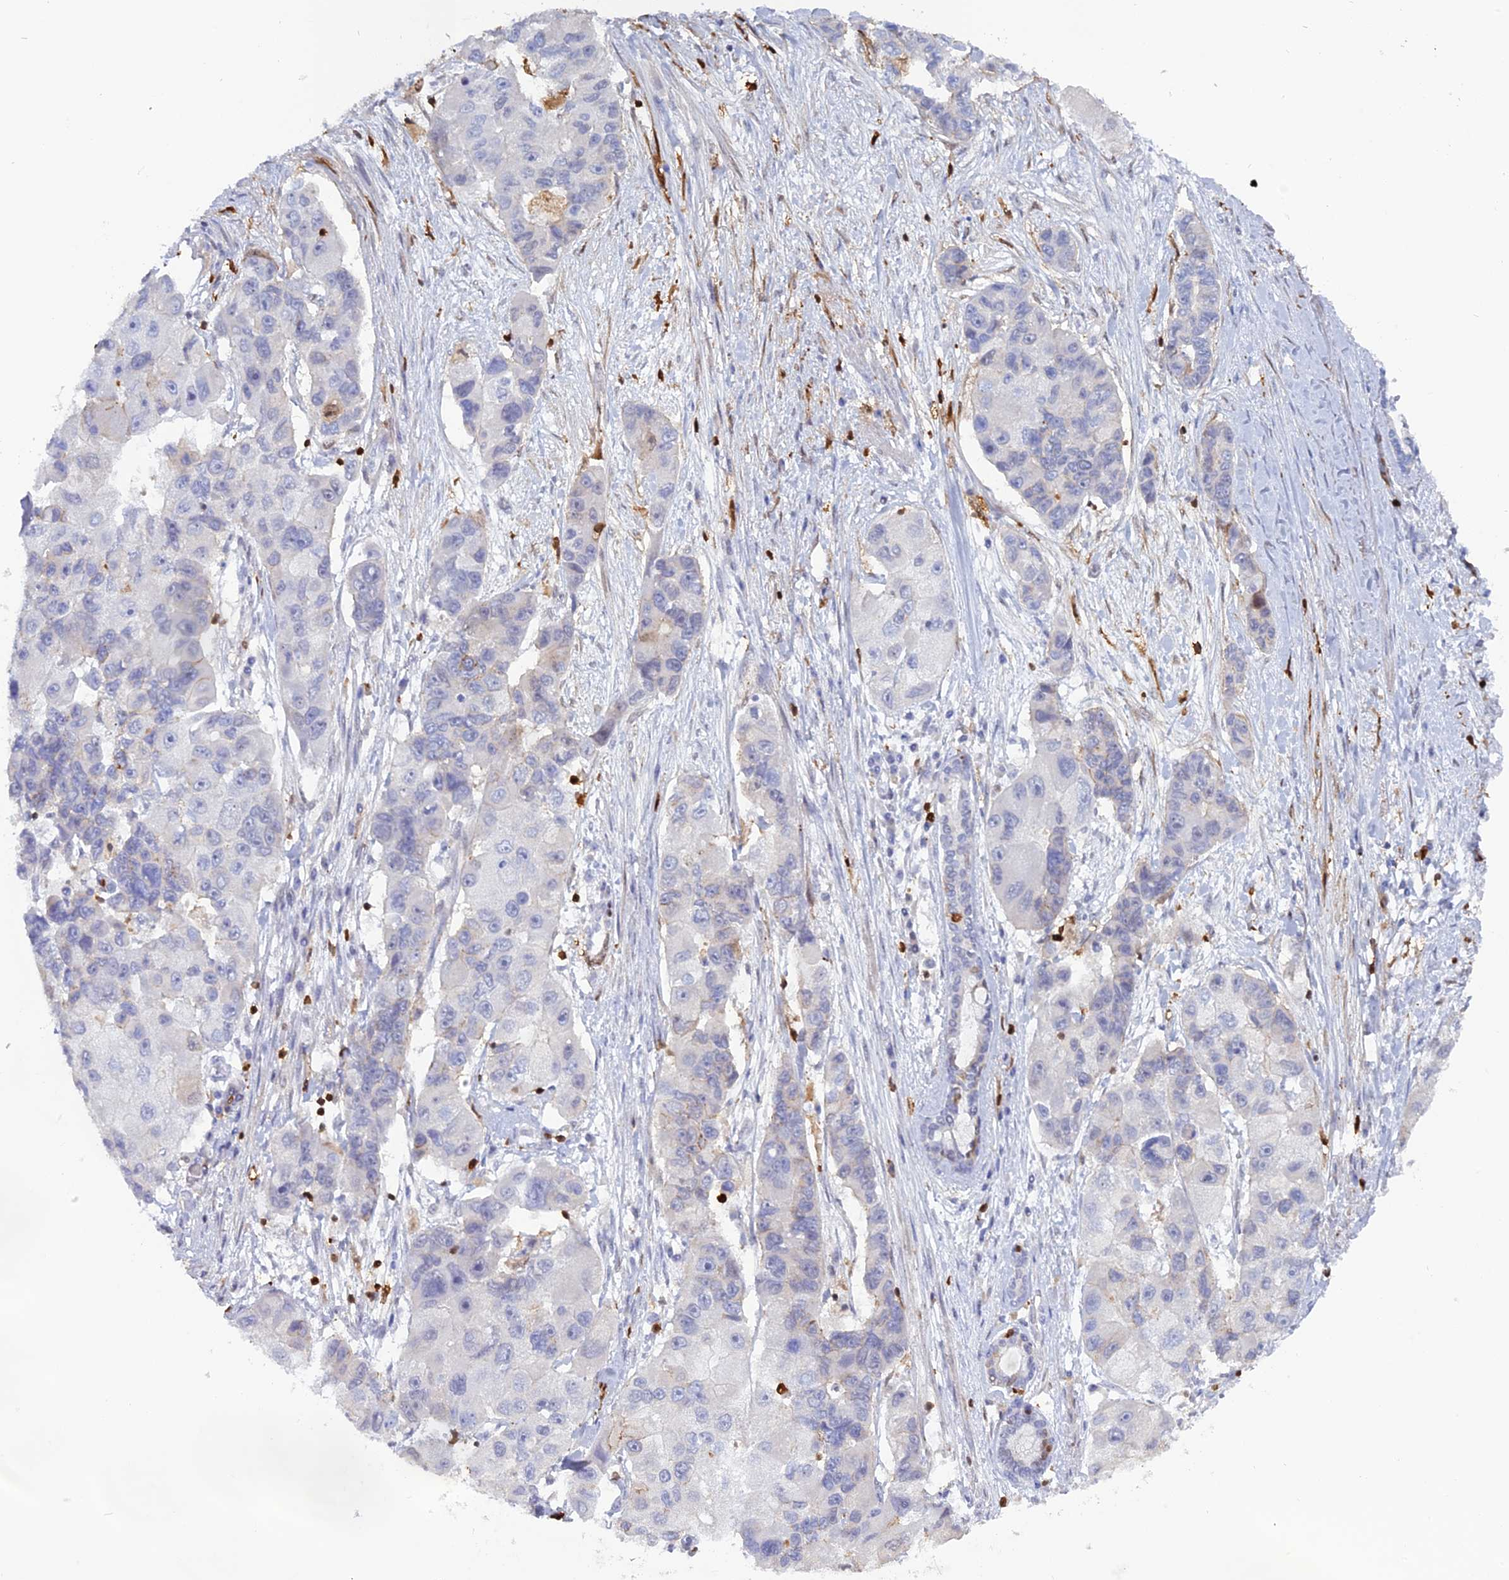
{"staining": {"intensity": "negative", "quantity": "none", "location": "none"}, "tissue": "lung cancer", "cell_type": "Tumor cells", "image_type": "cancer", "snomed": [{"axis": "morphology", "description": "Adenocarcinoma, NOS"}, {"axis": "topography", "description": "Lung"}], "caption": "Lung cancer (adenocarcinoma) stained for a protein using immunohistochemistry demonstrates no positivity tumor cells.", "gene": "PGBD4", "patient": {"sex": "female", "age": 54}}